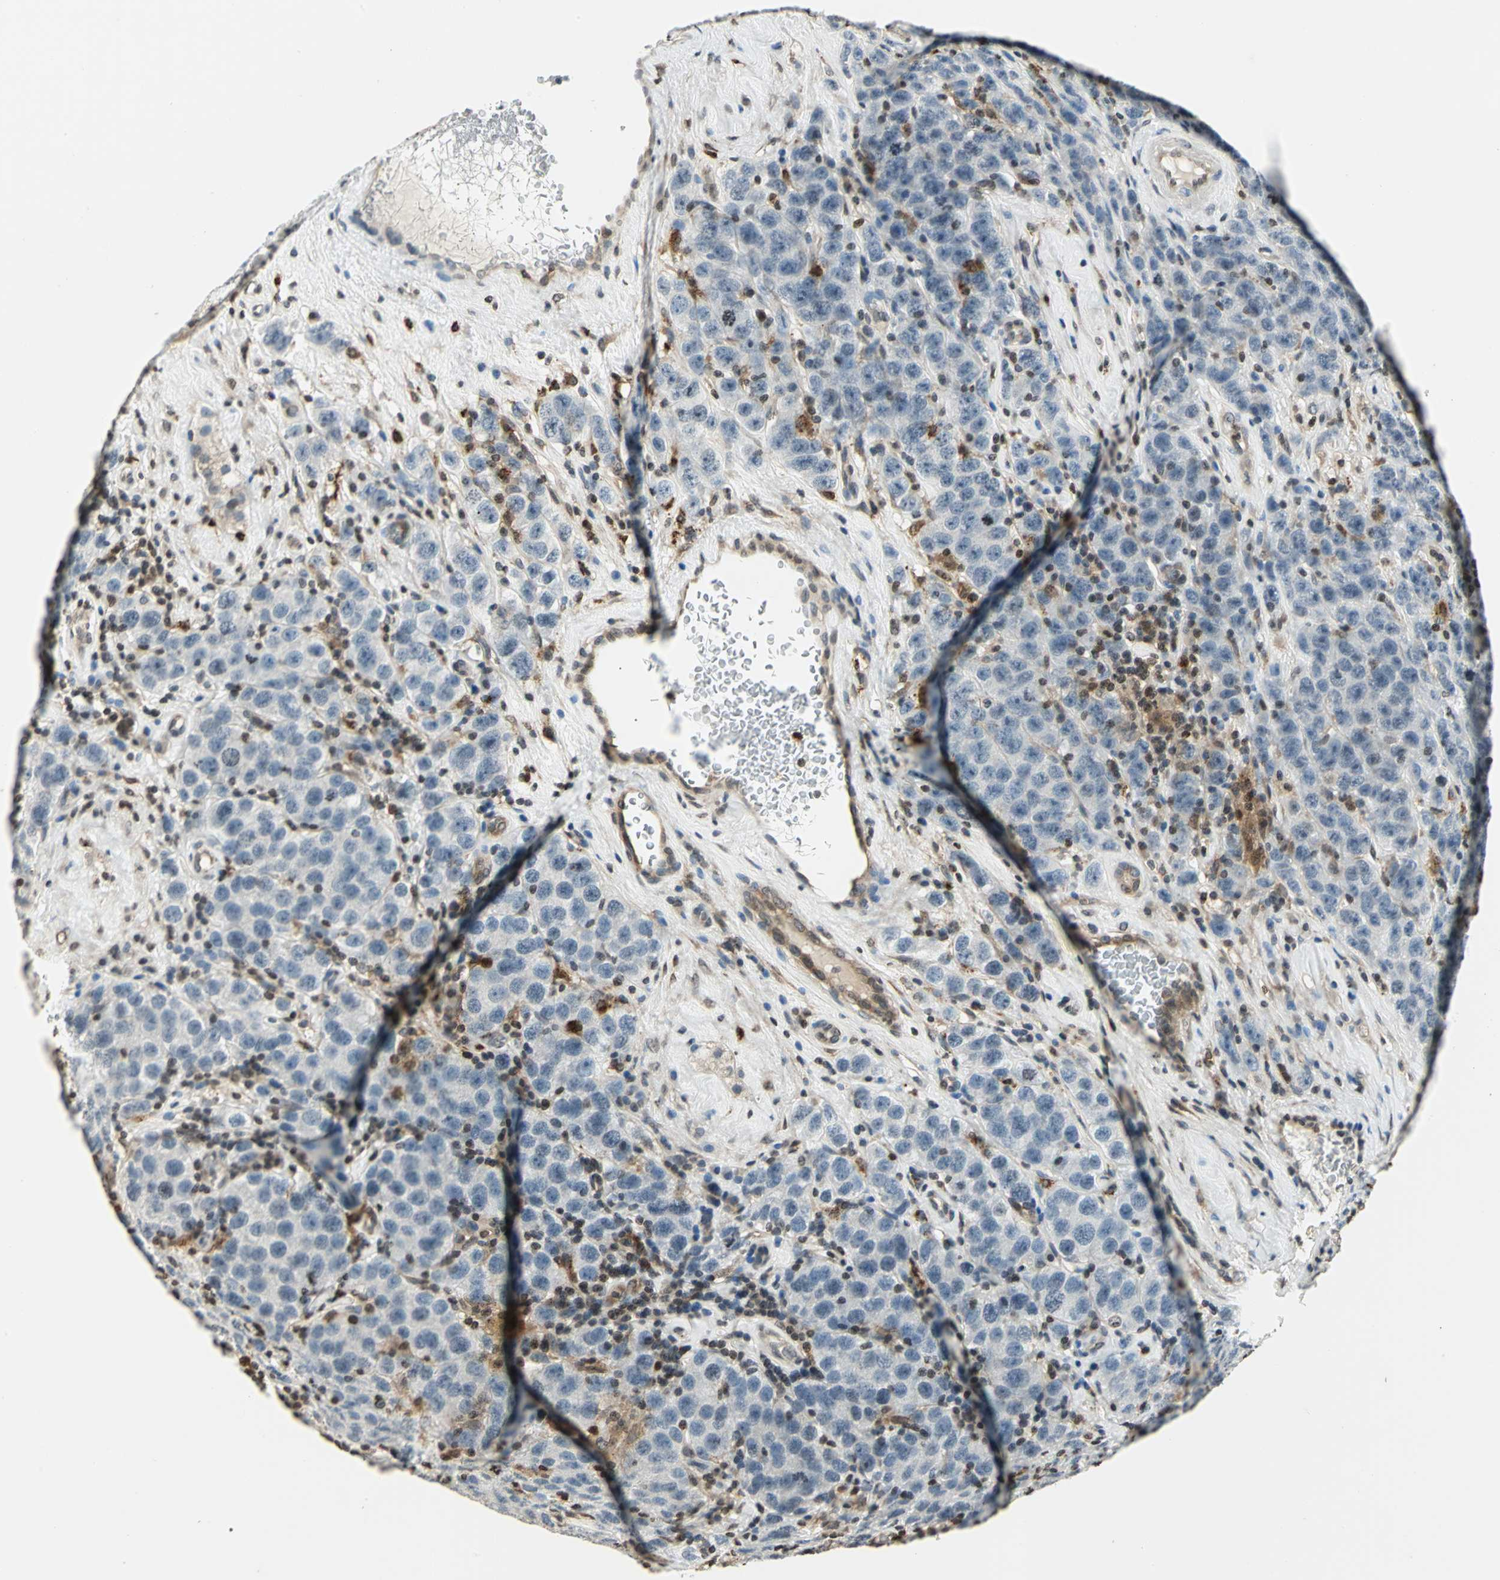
{"staining": {"intensity": "negative", "quantity": "none", "location": "none"}, "tissue": "testis cancer", "cell_type": "Tumor cells", "image_type": "cancer", "snomed": [{"axis": "morphology", "description": "Seminoma, NOS"}, {"axis": "topography", "description": "Testis"}], "caption": "High magnification brightfield microscopy of testis cancer (seminoma) stained with DAB (3,3'-diaminobenzidine) (brown) and counterstained with hematoxylin (blue): tumor cells show no significant expression.", "gene": "LGALS3", "patient": {"sex": "male", "age": 52}}